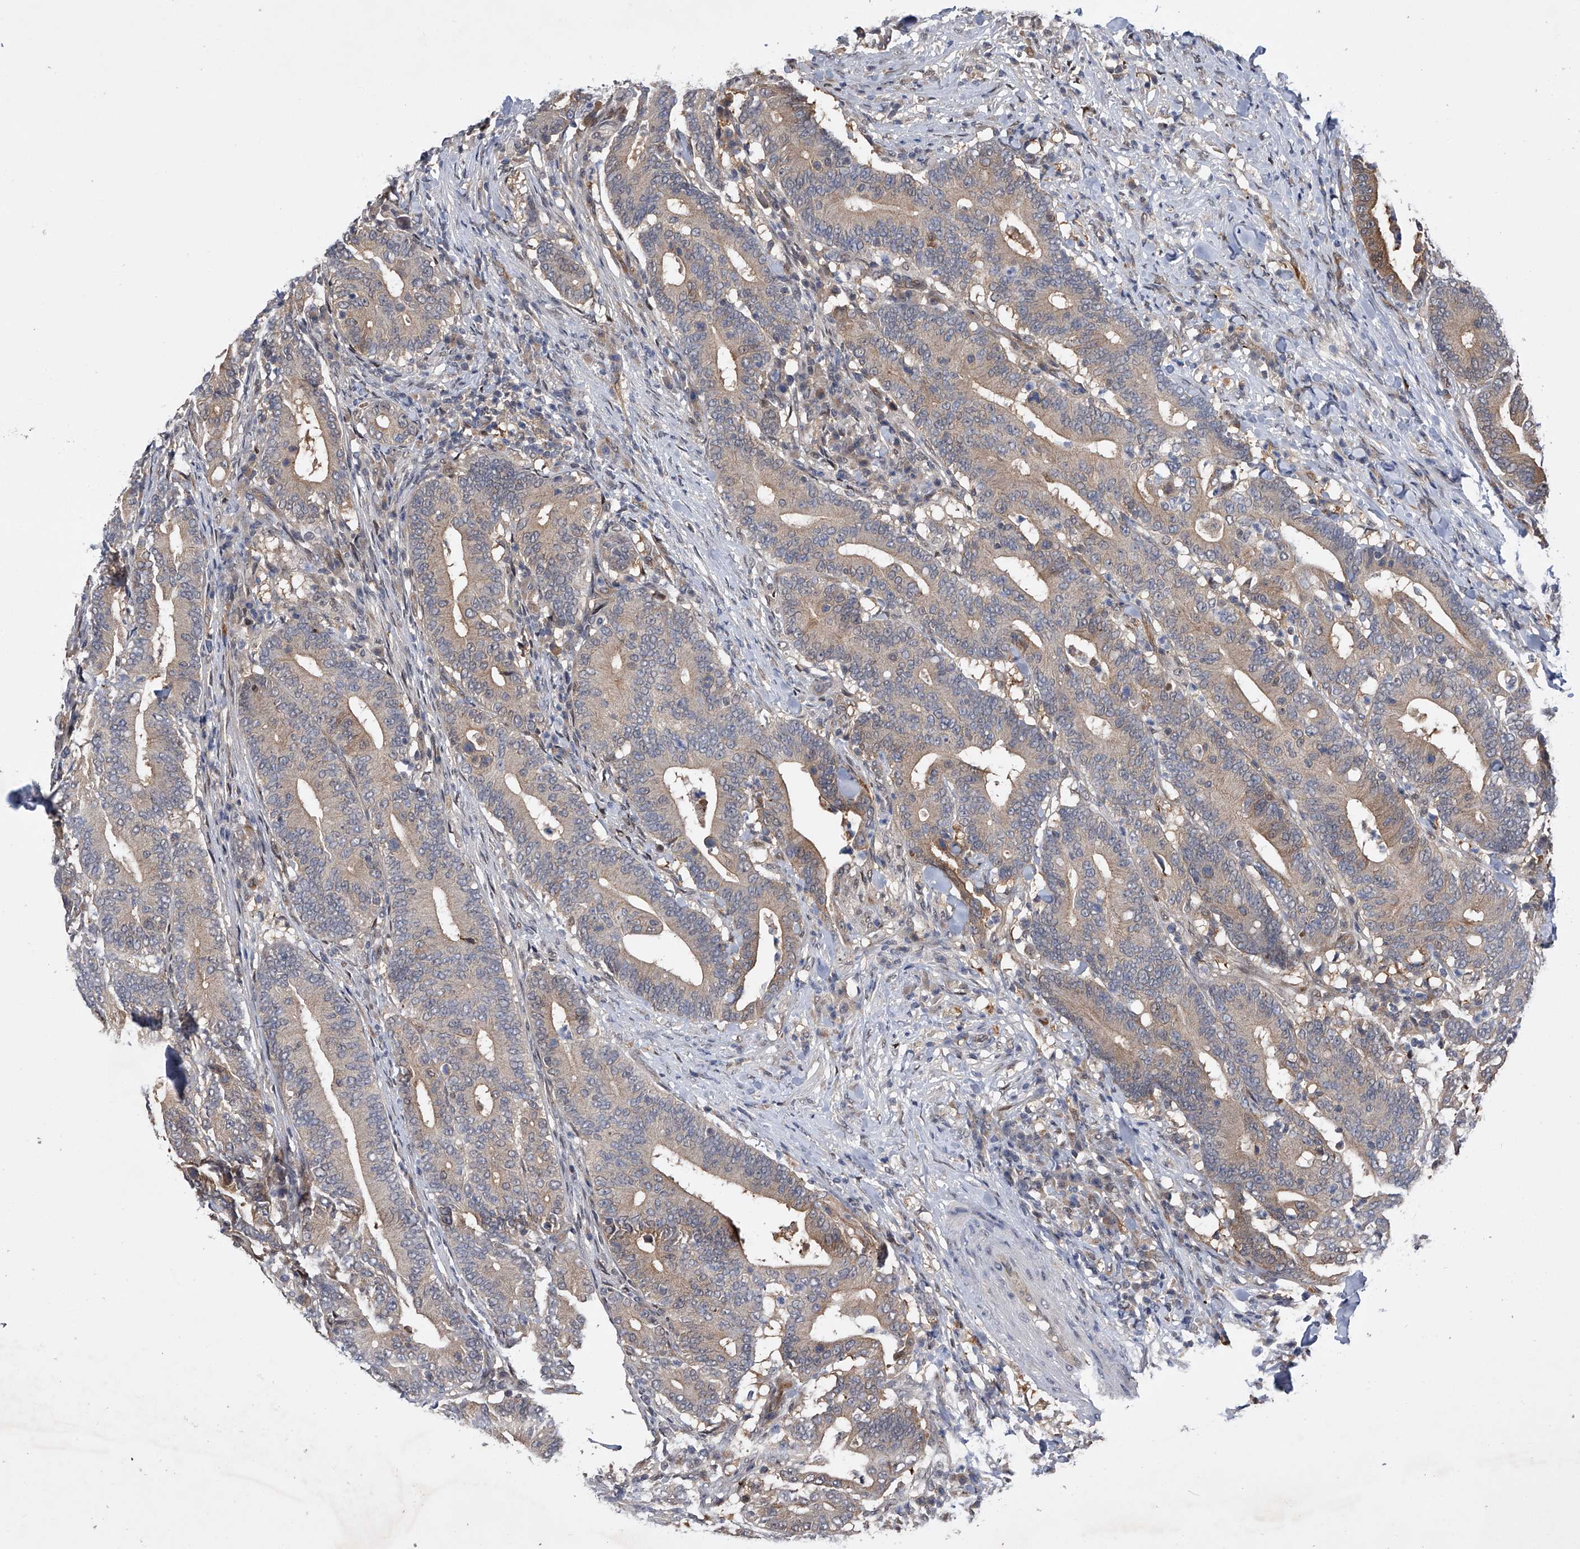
{"staining": {"intensity": "weak", "quantity": "25%-75%", "location": "cytoplasmic/membranous"}, "tissue": "colorectal cancer", "cell_type": "Tumor cells", "image_type": "cancer", "snomed": [{"axis": "morphology", "description": "Adenocarcinoma, NOS"}, {"axis": "topography", "description": "Colon"}], "caption": "This micrograph exhibits IHC staining of colorectal adenocarcinoma, with low weak cytoplasmic/membranous expression in approximately 25%-75% of tumor cells.", "gene": "RWDD2A", "patient": {"sex": "female", "age": 66}}